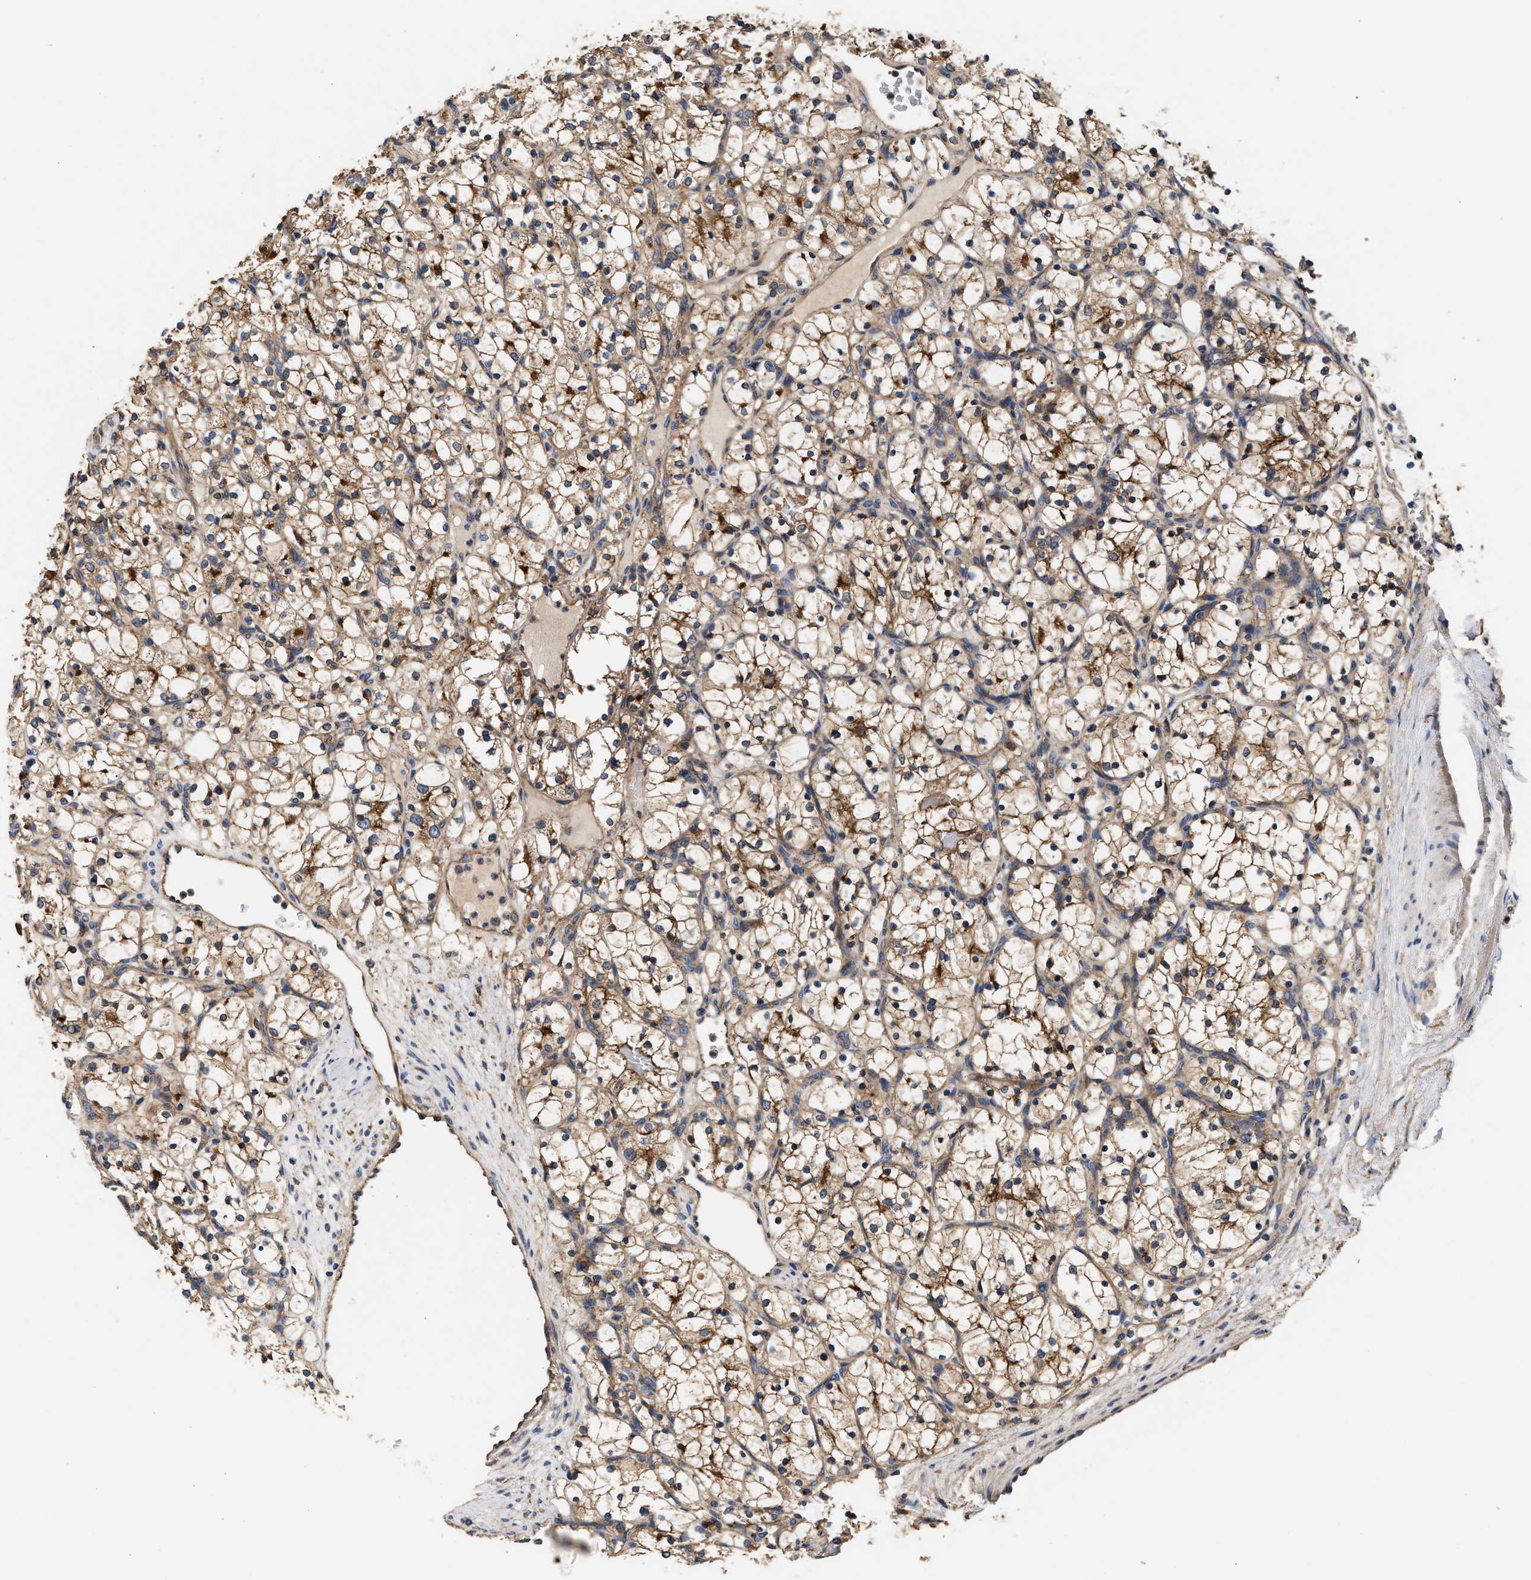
{"staining": {"intensity": "moderate", "quantity": ">75%", "location": "cytoplasmic/membranous"}, "tissue": "renal cancer", "cell_type": "Tumor cells", "image_type": "cancer", "snomed": [{"axis": "morphology", "description": "Adenocarcinoma, NOS"}, {"axis": "topography", "description": "Kidney"}], "caption": "A brown stain labels moderate cytoplasmic/membranous staining of a protein in adenocarcinoma (renal) tumor cells. (brown staining indicates protein expression, while blue staining denotes nuclei).", "gene": "KLB", "patient": {"sex": "female", "age": 69}}